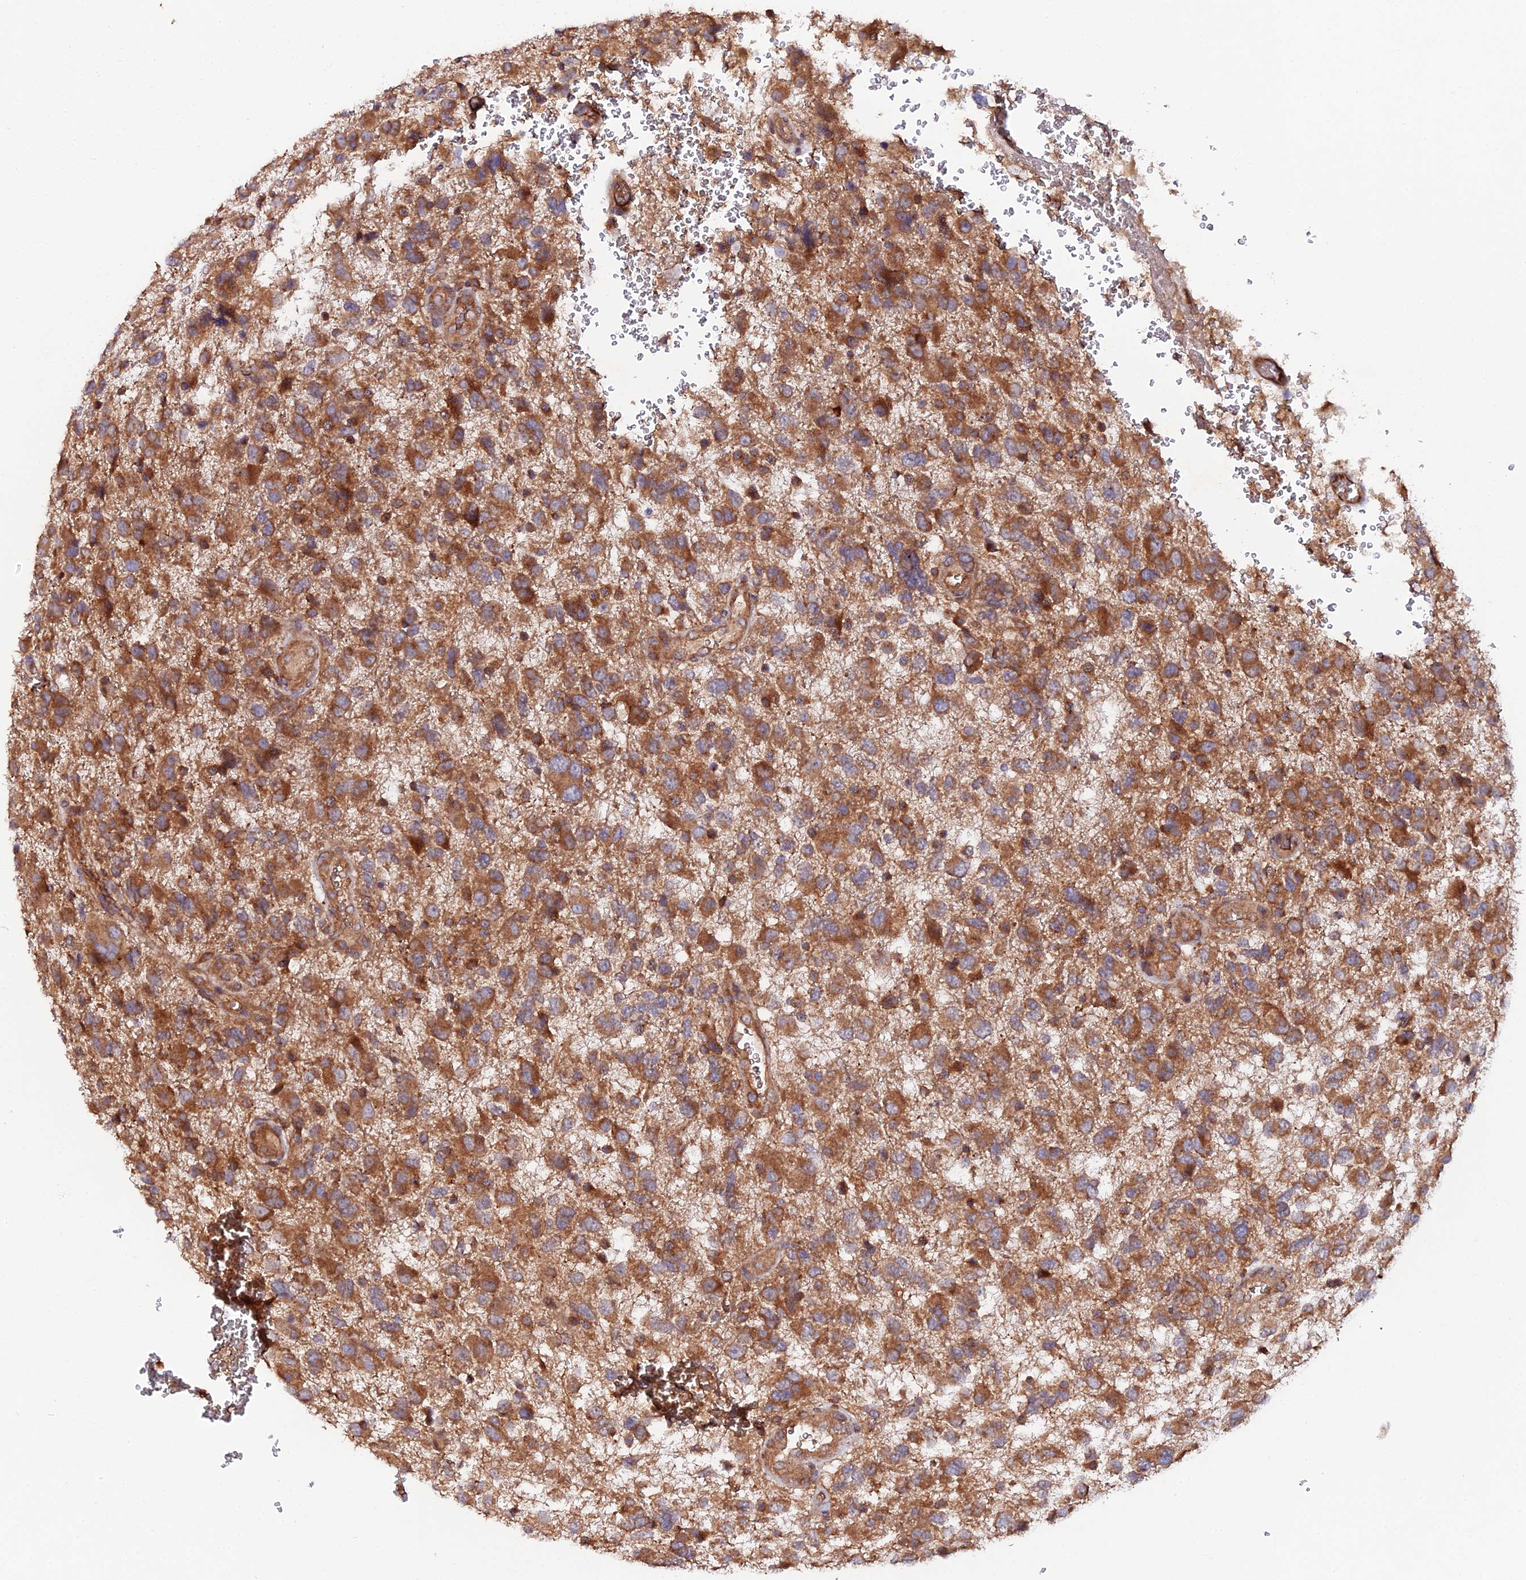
{"staining": {"intensity": "strong", "quantity": ">75%", "location": "cytoplasmic/membranous"}, "tissue": "glioma", "cell_type": "Tumor cells", "image_type": "cancer", "snomed": [{"axis": "morphology", "description": "Glioma, malignant, High grade"}, {"axis": "topography", "description": "Brain"}], "caption": "Tumor cells display high levels of strong cytoplasmic/membranous expression in approximately >75% of cells in high-grade glioma (malignant).", "gene": "TRIM26", "patient": {"sex": "male", "age": 61}}